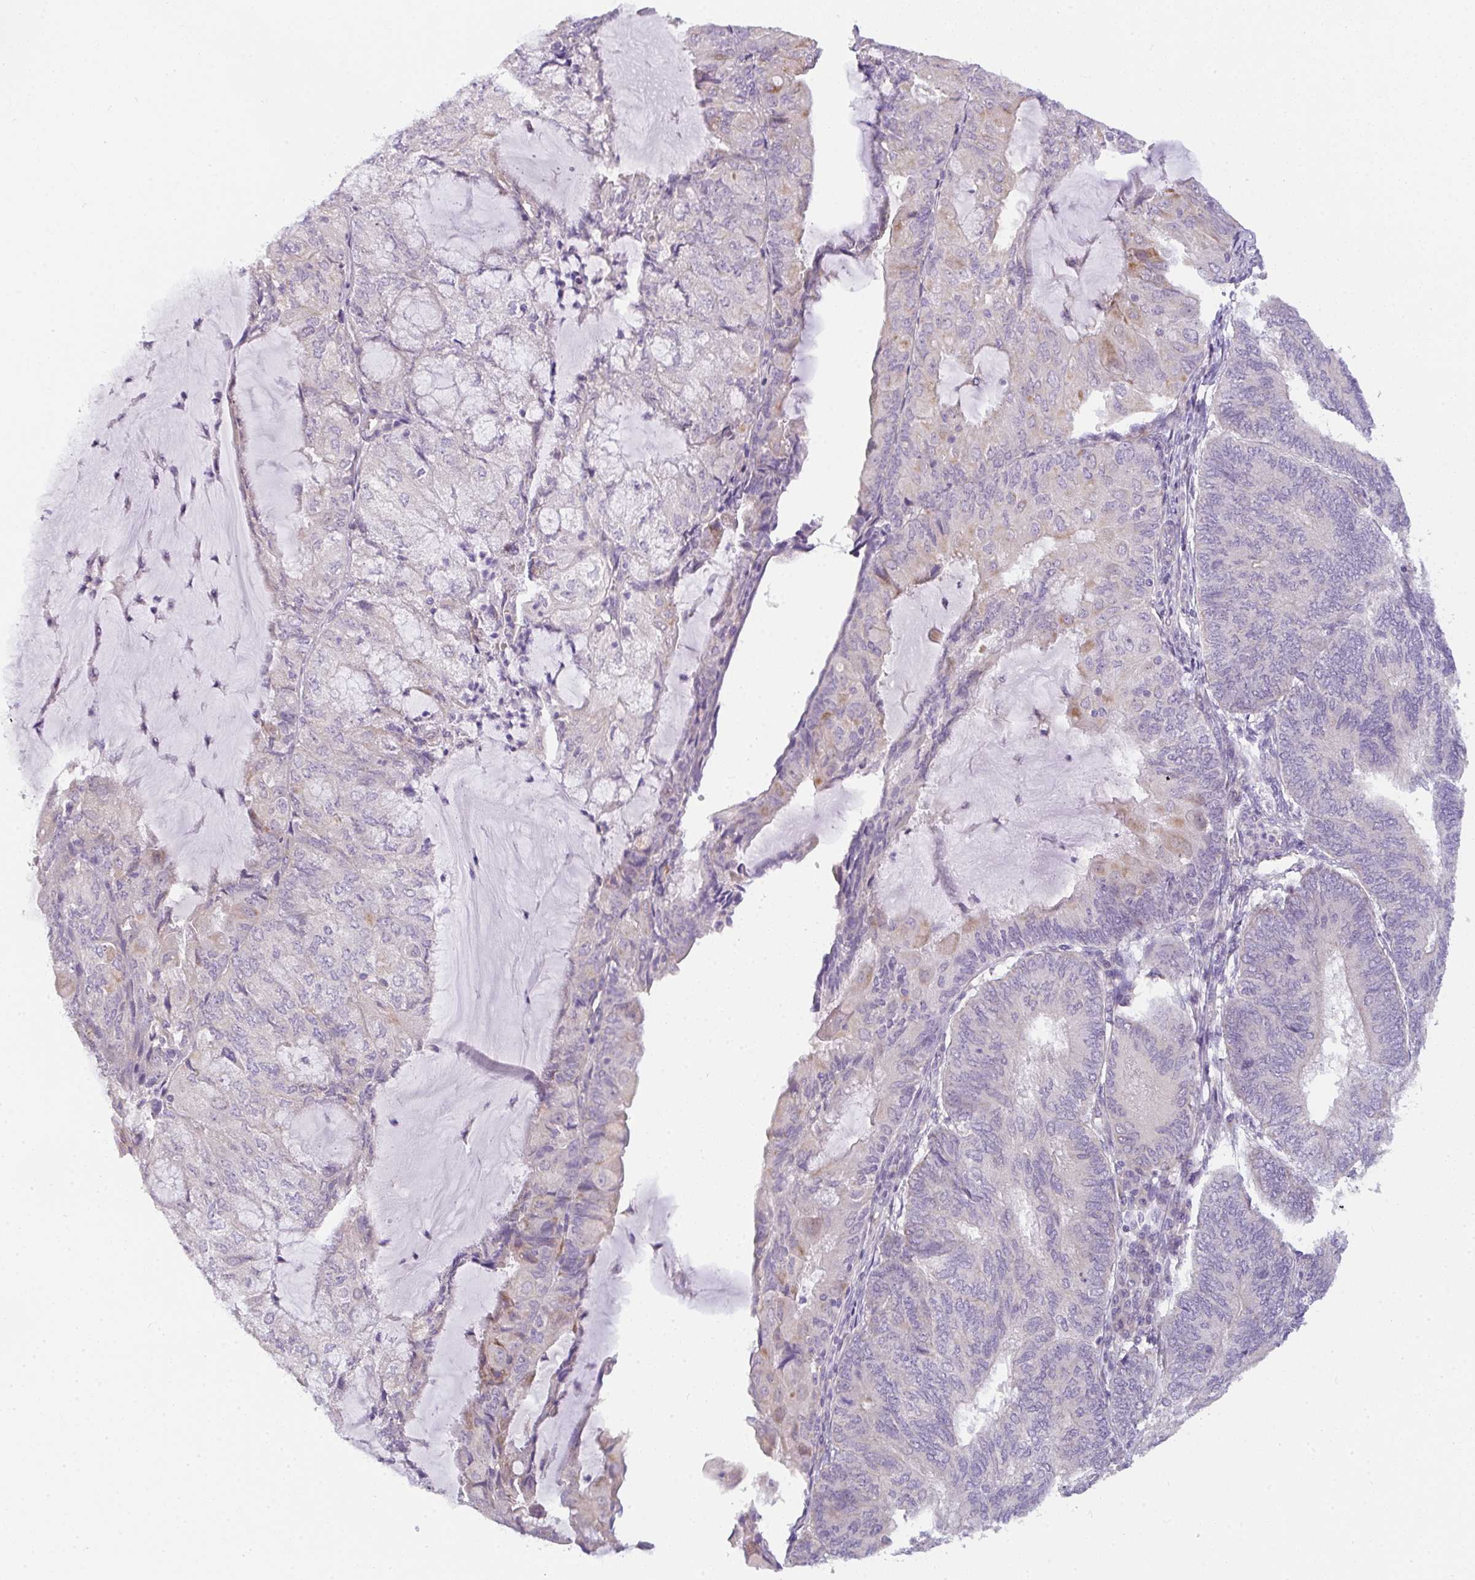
{"staining": {"intensity": "moderate", "quantity": "<25%", "location": "cytoplasmic/membranous"}, "tissue": "endometrial cancer", "cell_type": "Tumor cells", "image_type": "cancer", "snomed": [{"axis": "morphology", "description": "Adenocarcinoma, NOS"}, {"axis": "topography", "description": "Endometrium"}], "caption": "Immunohistochemistry (IHC) photomicrograph of endometrial cancer stained for a protein (brown), which shows low levels of moderate cytoplasmic/membranous expression in approximately <25% of tumor cells.", "gene": "FILIP1", "patient": {"sex": "female", "age": 81}}